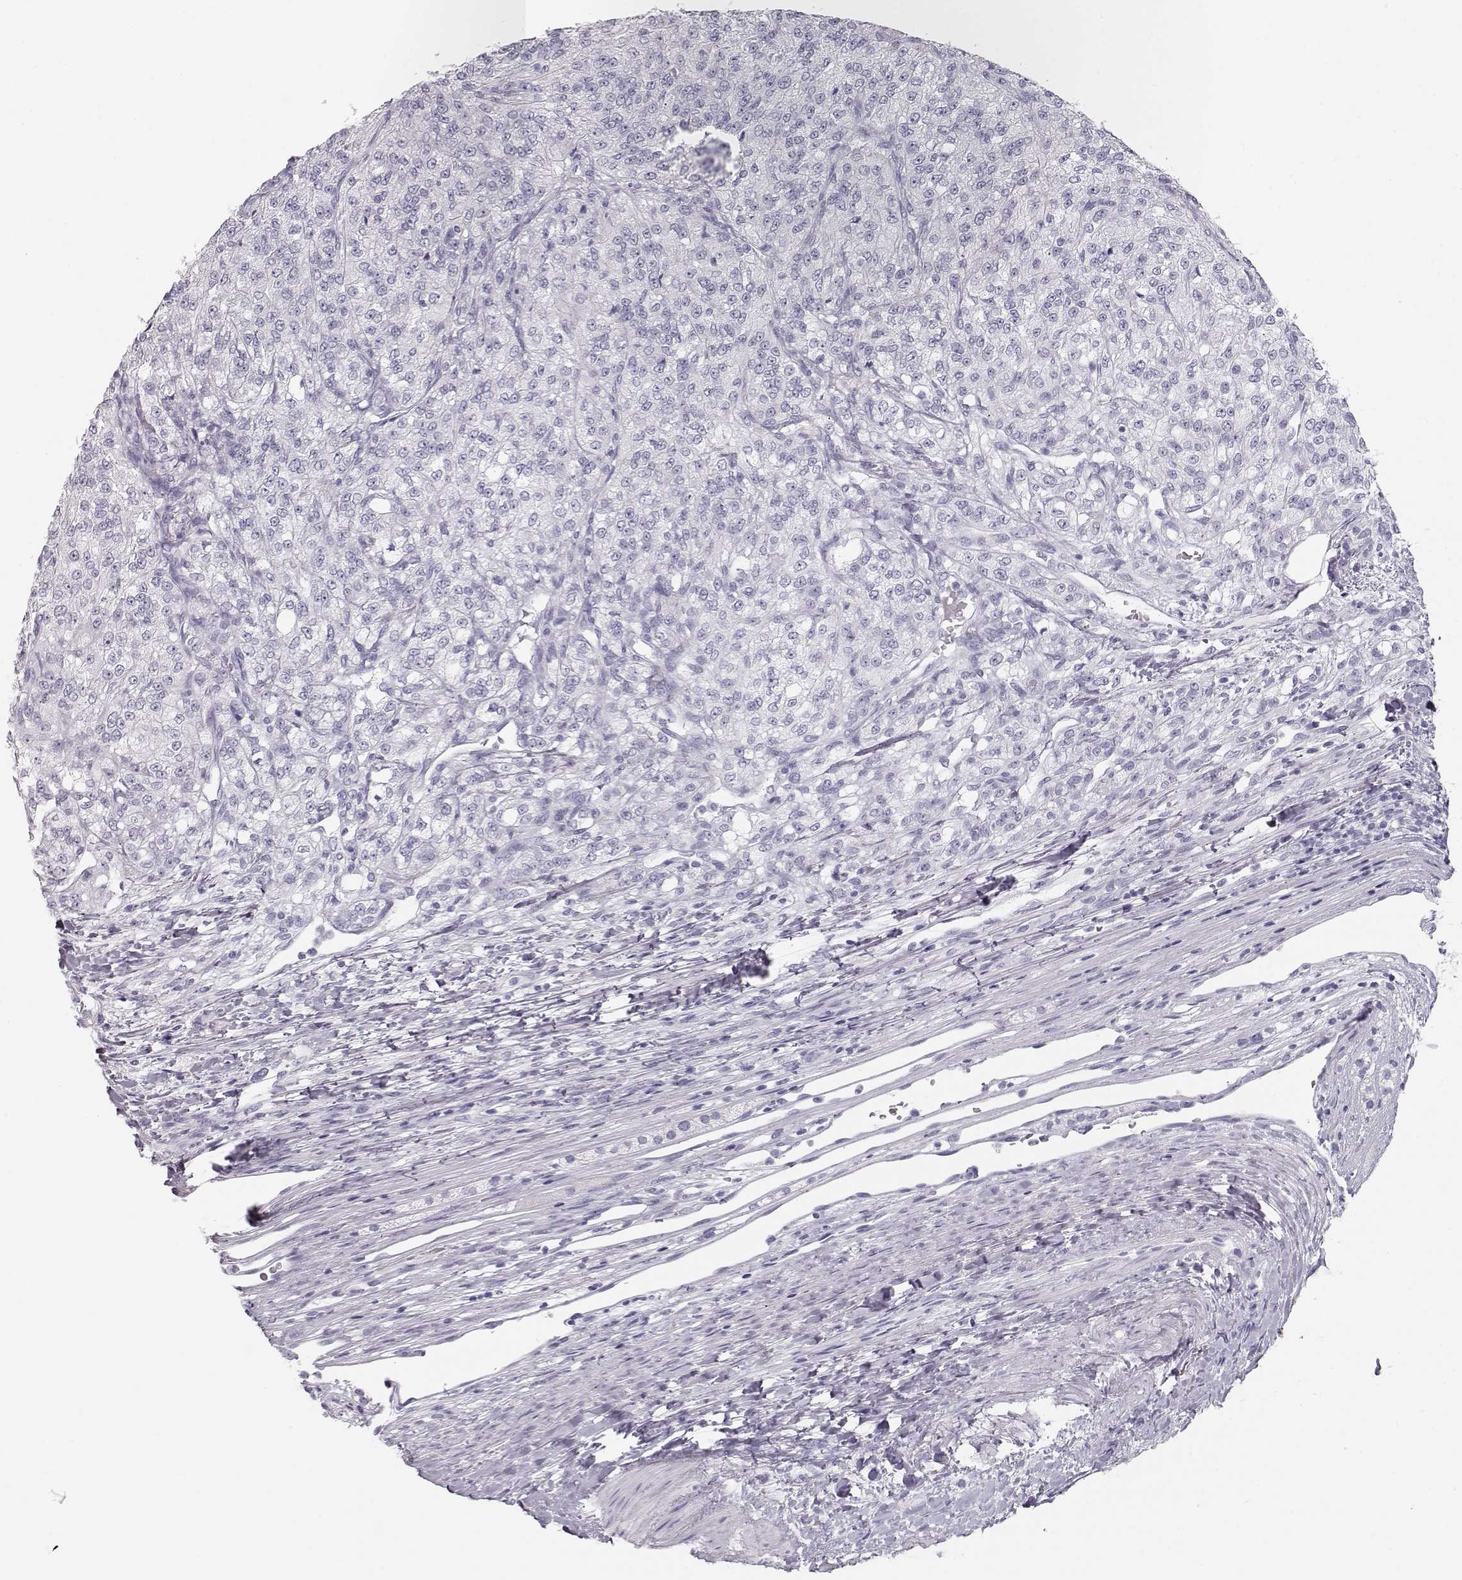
{"staining": {"intensity": "negative", "quantity": "none", "location": "none"}, "tissue": "renal cancer", "cell_type": "Tumor cells", "image_type": "cancer", "snomed": [{"axis": "morphology", "description": "Adenocarcinoma, NOS"}, {"axis": "topography", "description": "Kidney"}], "caption": "Immunohistochemistry (IHC) of human renal cancer (adenocarcinoma) reveals no staining in tumor cells. The staining is performed using DAB brown chromogen with nuclei counter-stained in using hematoxylin.", "gene": "TKTL1", "patient": {"sex": "female", "age": 63}}